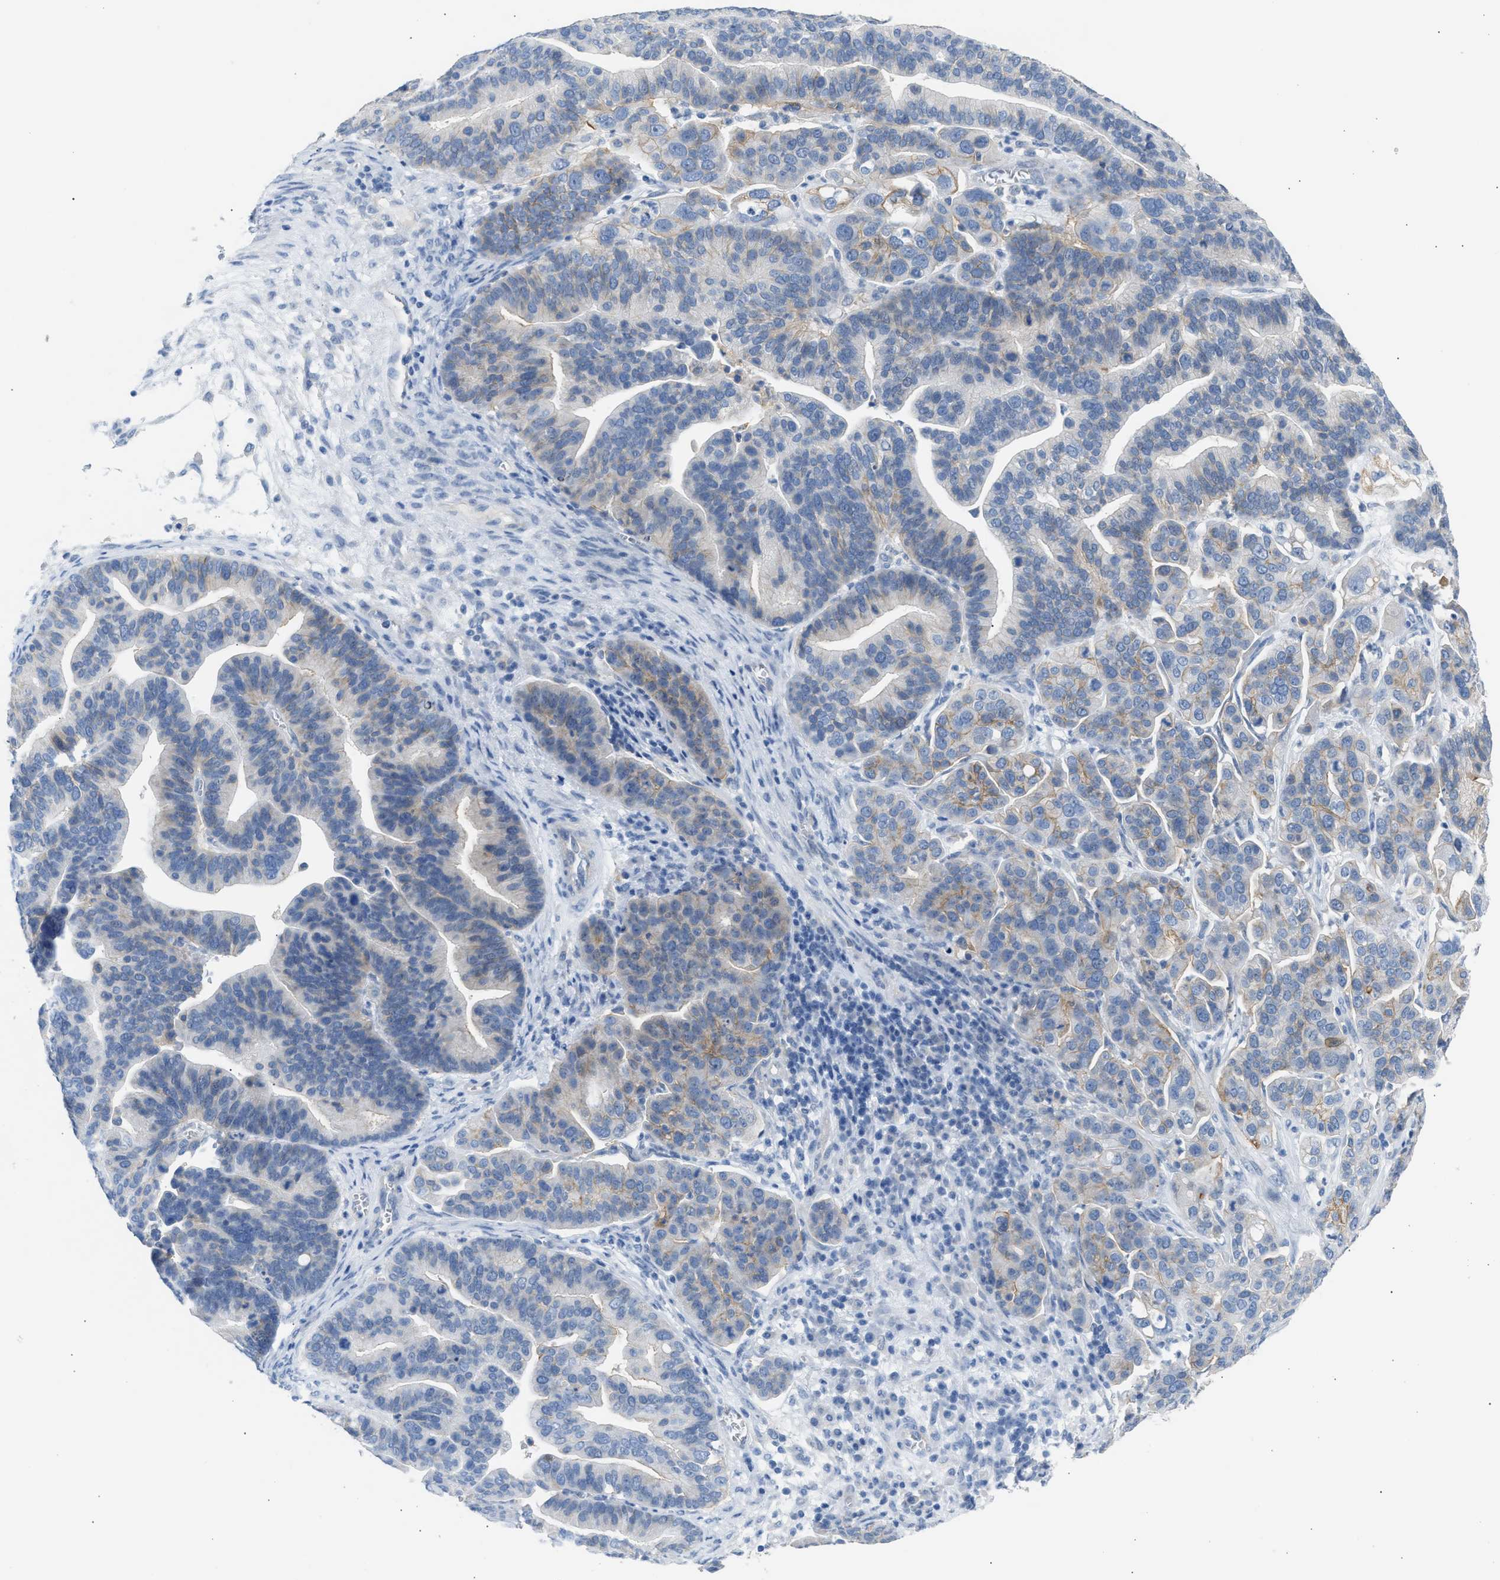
{"staining": {"intensity": "weak", "quantity": "25%-75%", "location": "cytoplasmic/membranous"}, "tissue": "ovarian cancer", "cell_type": "Tumor cells", "image_type": "cancer", "snomed": [{"axis": "morphology", "description": "Cystadenocarcinoma, serous, NOS"}, {"axis": "topography", "description": "Ovary"}], "caption": "Ovarian cancer stained with immunohistochemistry (IHC) shows weak cytoplasmic/membranous staining in about 25%-75% of tumor cells.", "gene": "ERBB2", "patient": {"sex": "female", "age": 56}}